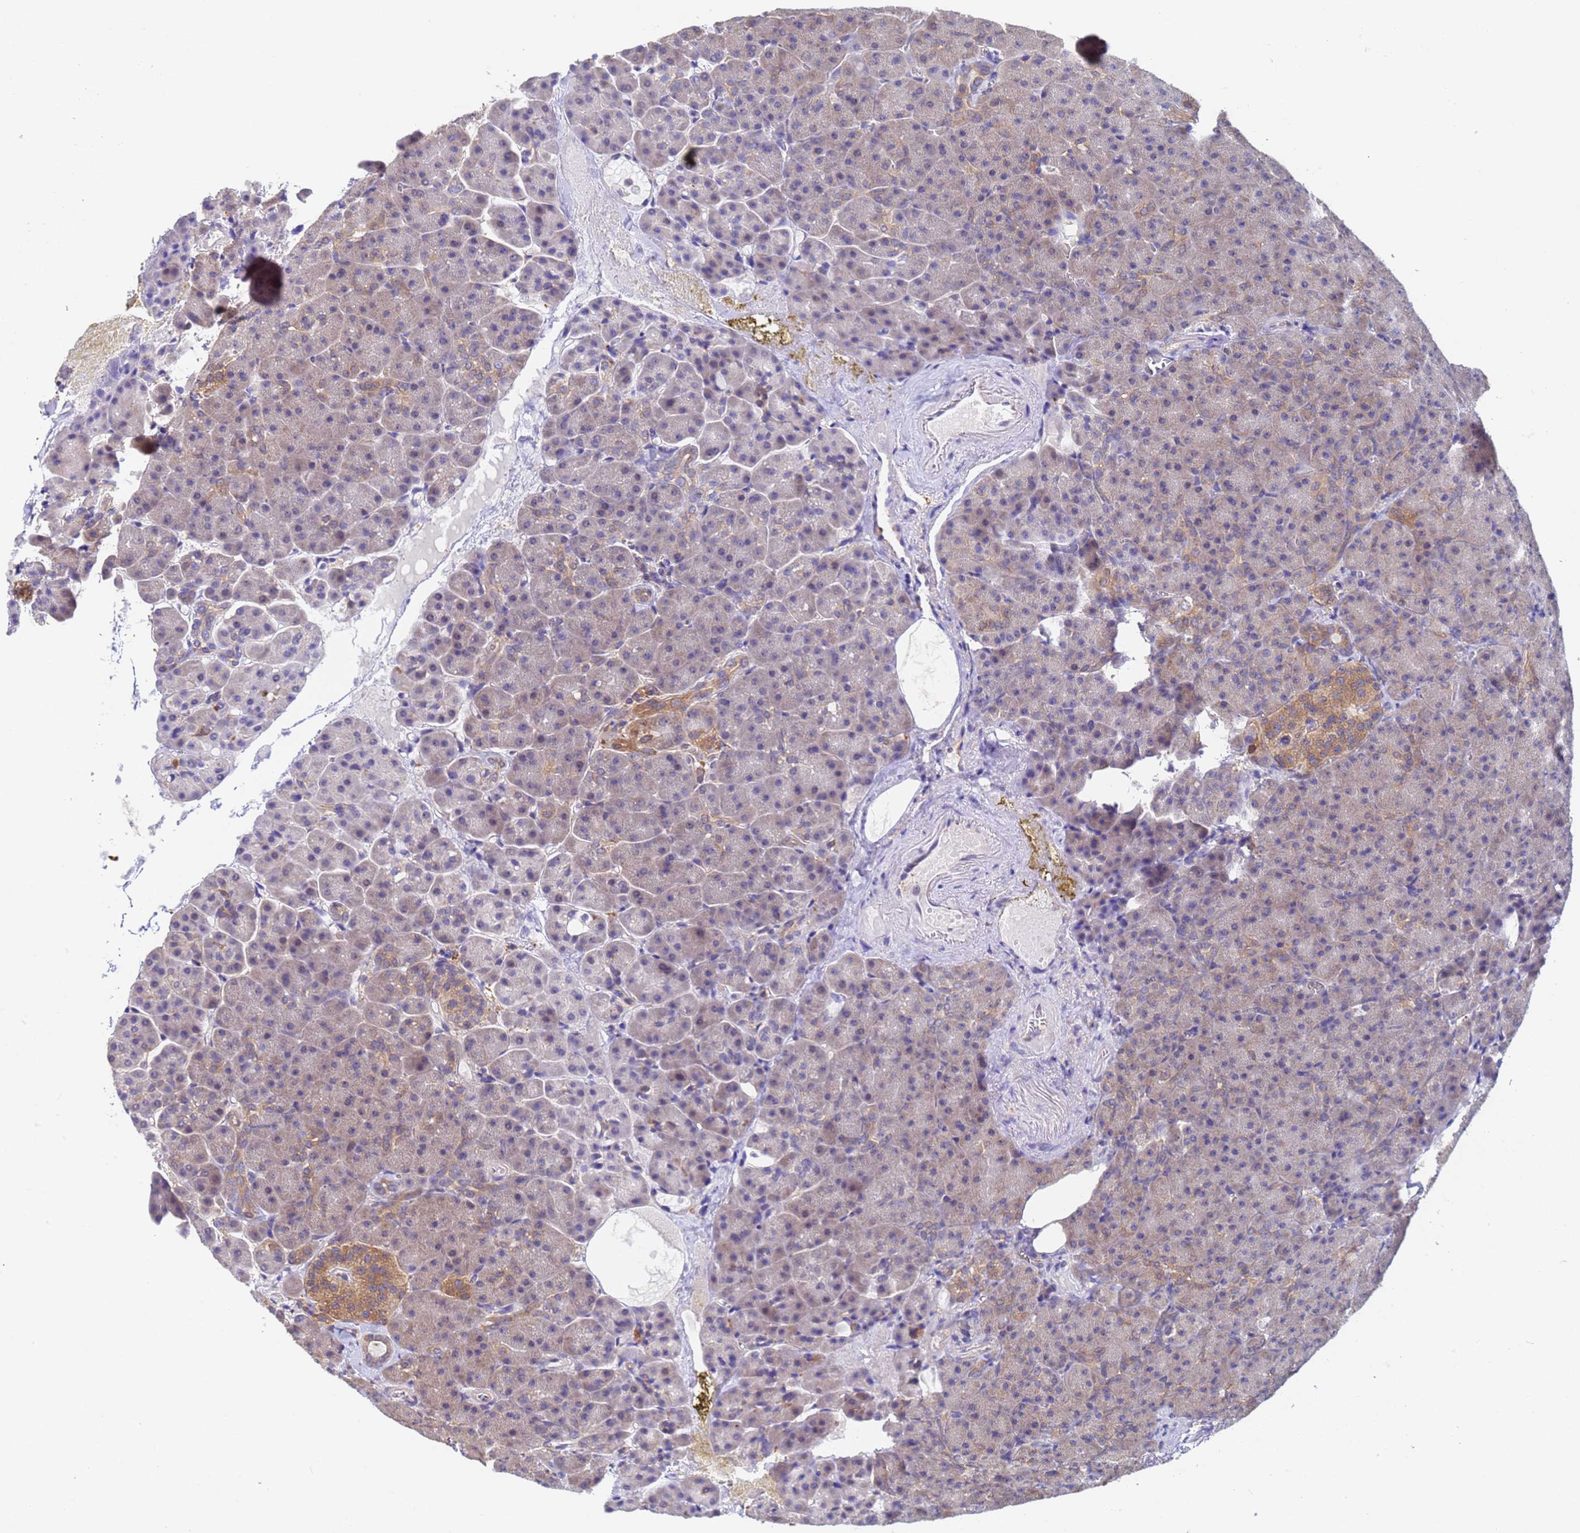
{"staining": {"intensity": "moderate", "quantity": "<25%", "location": "cytoplasmic/membranous"}, "tissue": "pancreas", "cell_type": "Exocrine glandular cells", "image_type": "normal", "snomed": [{"axis": "morphology", "description": "Normal tissue, NOS"}, {"axis": "topography", "description": "Pancreas"}], "caption": "Immunohistochemistry (IHC) photomicrograph of unremarkable pancreas stained for a protein (brown), which reveals low levels of moderate cytoplasmic/membranous positivity in about <25% of exocrine glandular cells.", "gene": "FAM25A", "patient": {"sex": "female", "age": 74}}